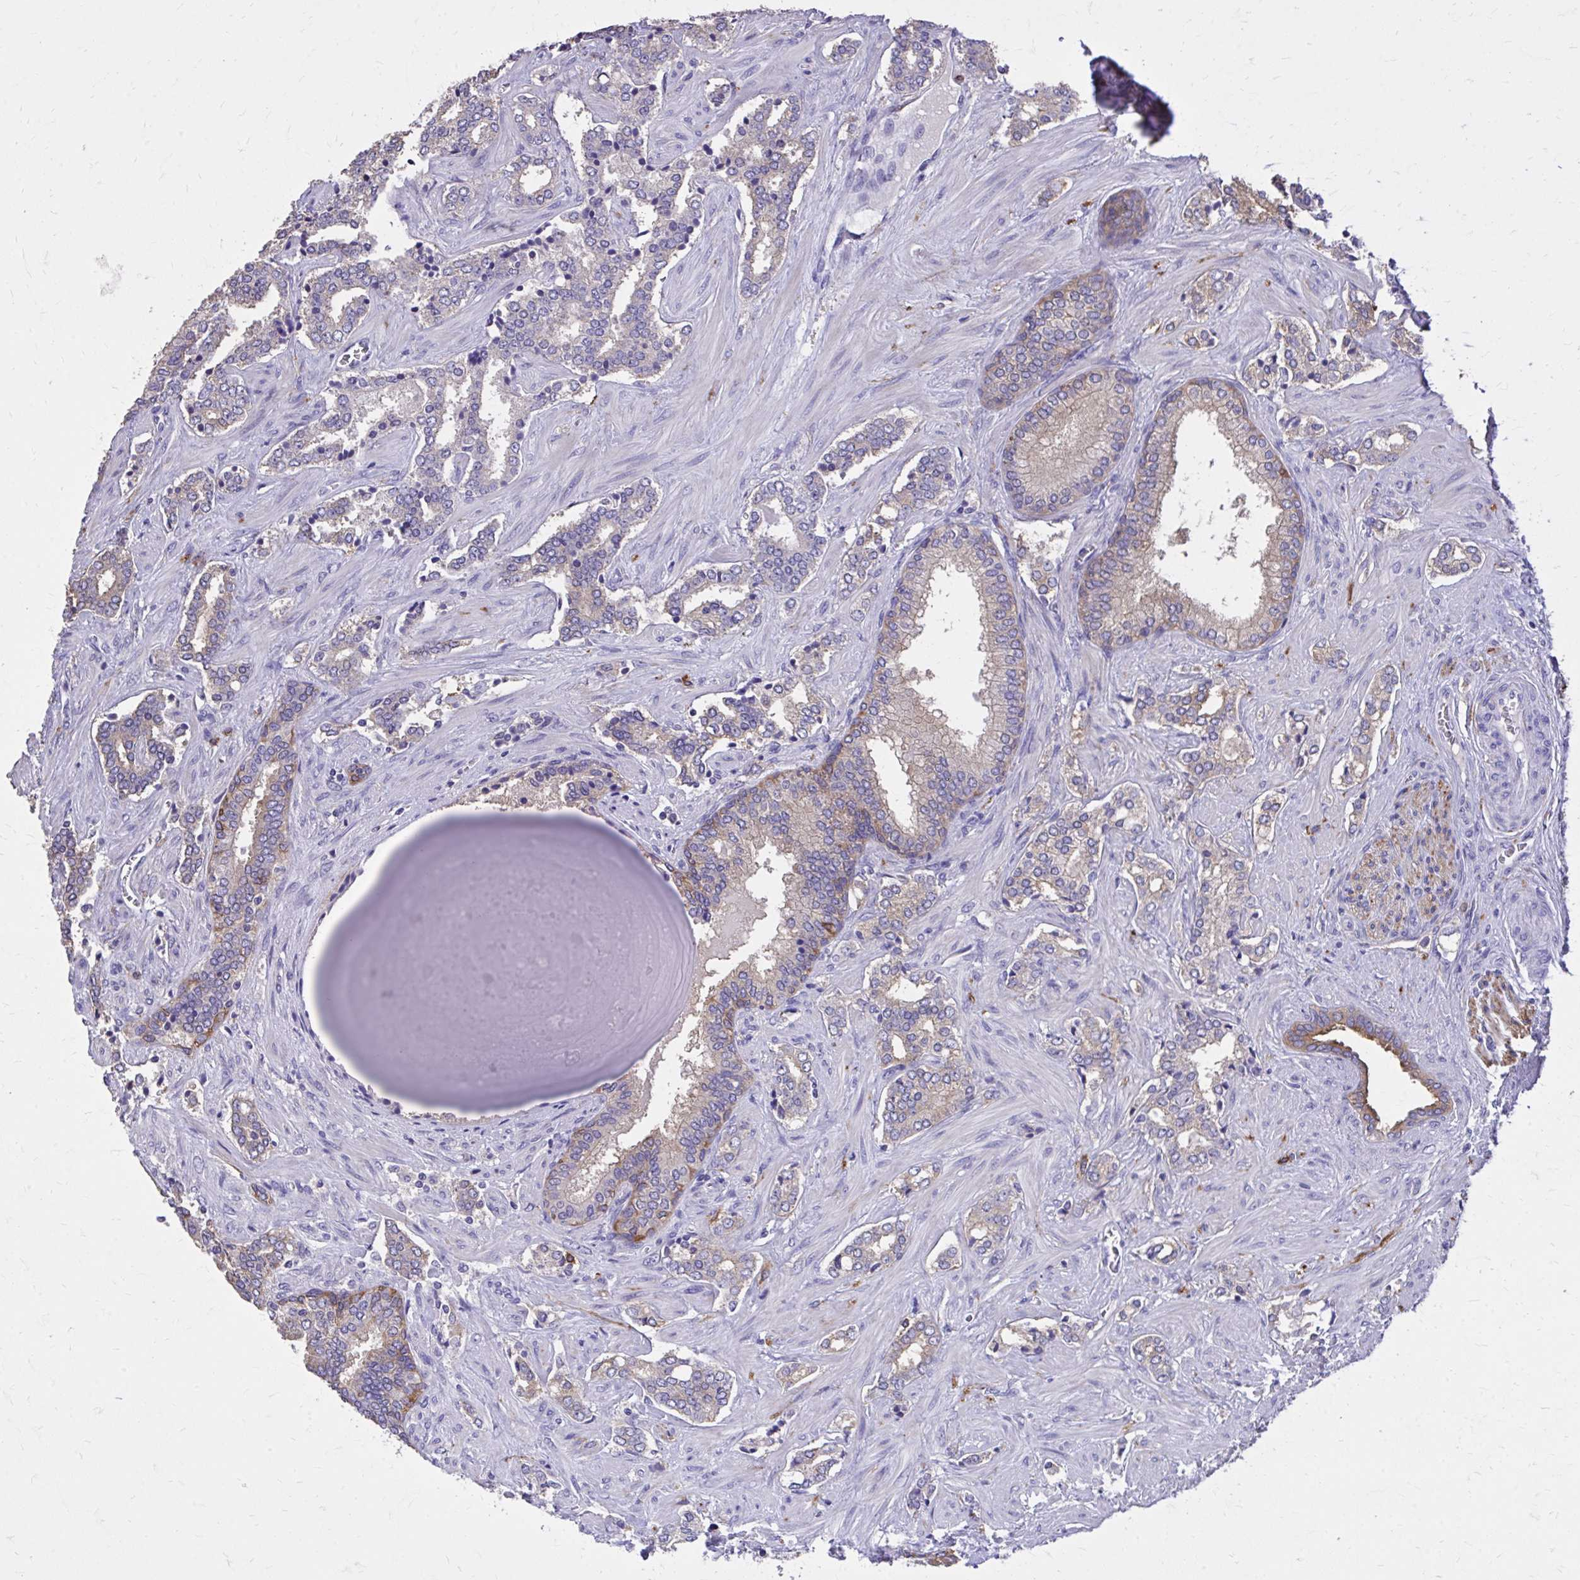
{"staining": {"intensity": "negative", "quantity": "none", "location": "none"}, "tissue": "prostate cancer", "cell_type": "Tumor cells", "image_type": "cancer", "snomed": [{"axis": "morphology", "description": "Adenocarcinoma, High grade"}, {"axis": "topography", "description": "Prostate"}], "caption": "Tumor cells are negative for protein expression in human prostate cancer.", "gene": "EPB41L1", "patient": {"sex": "male", "age": 60}}